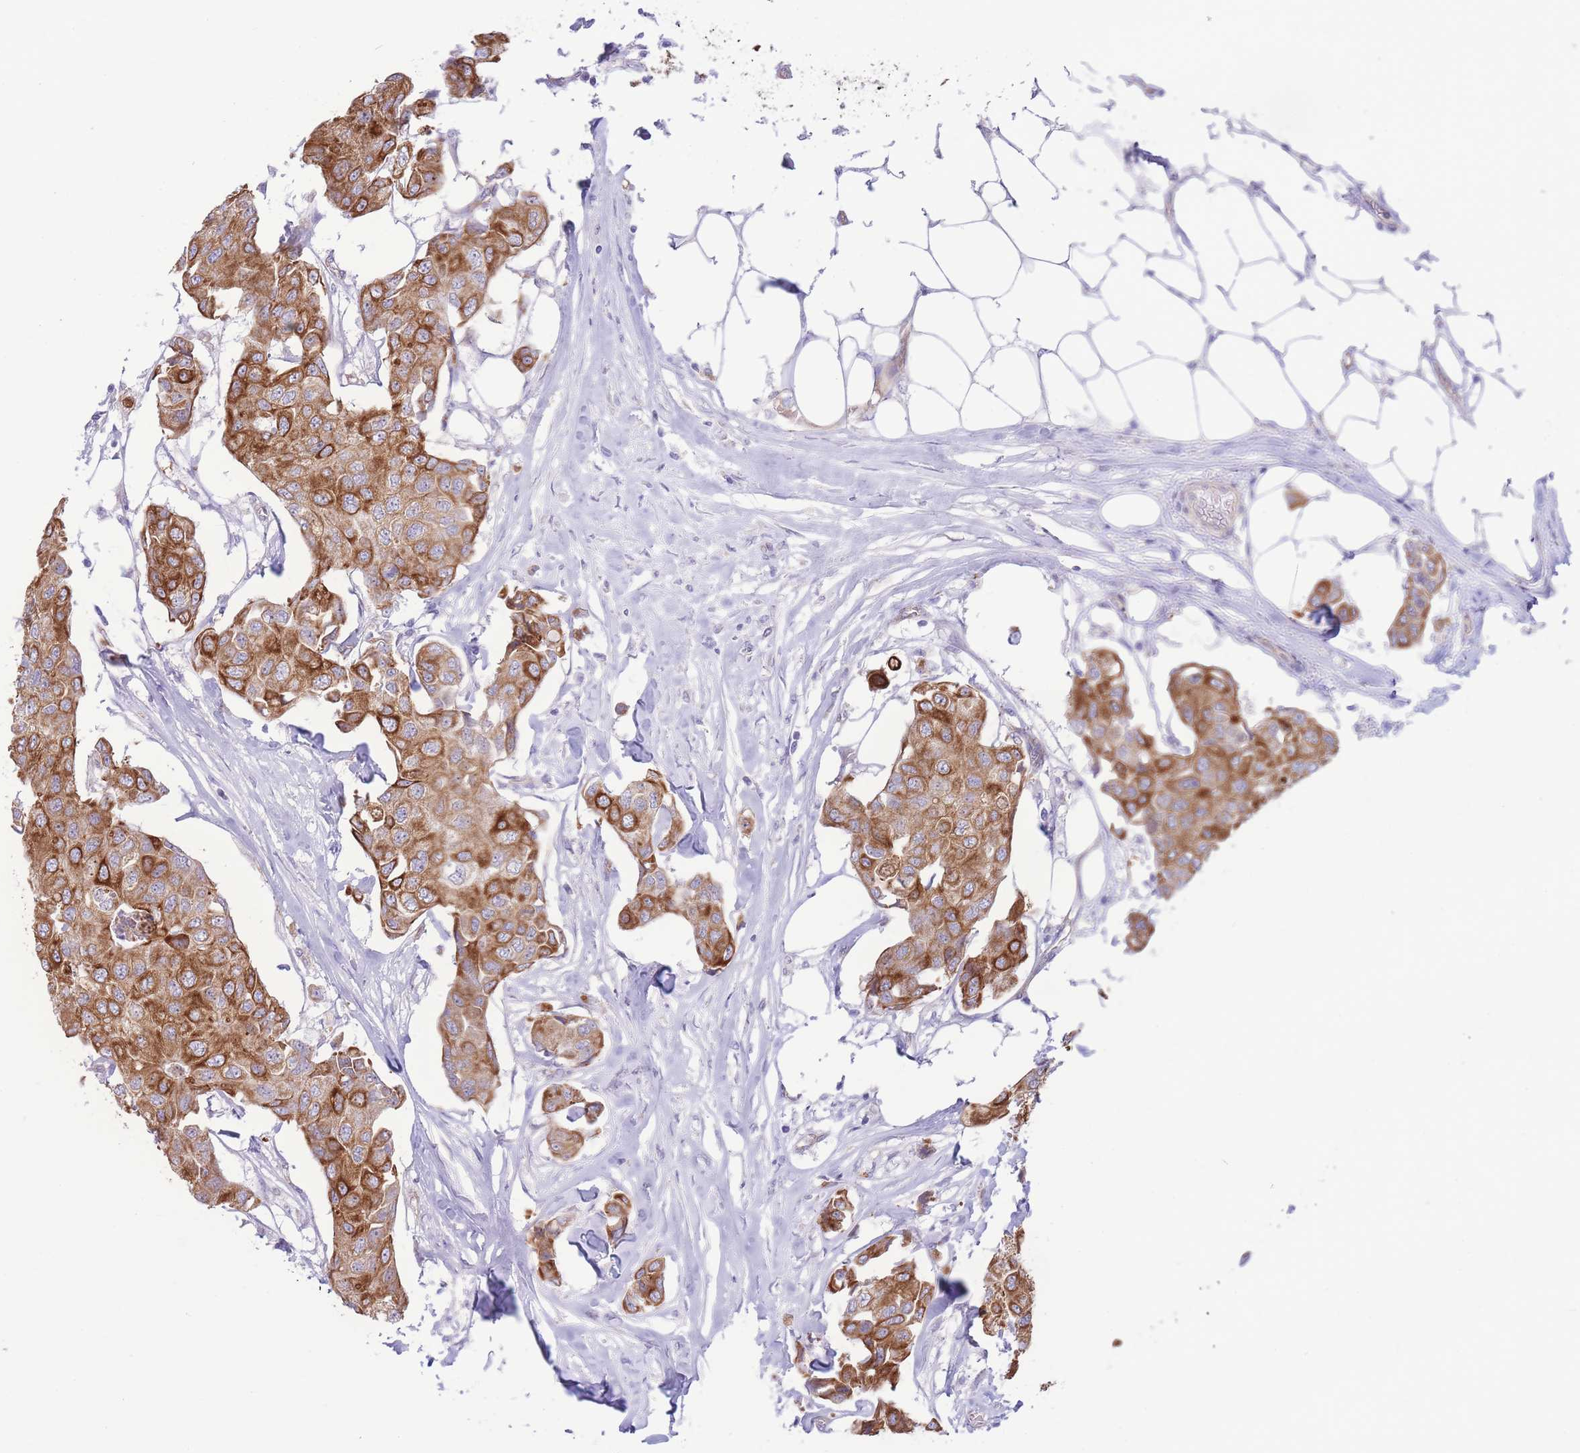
{"staining": {"intensity": "strong", "quantity": ">75%", "location": "cytoplasmic/membranous"}, "tissue": "breast cancer", "cell_type": "Tumor cells", "image_type": "cancer", "snomed": [{"axis": "morphology", "description": "Duct carcinoma"}, {"axis": "topography", "description": "Breast"}, {"axis": "topography", "description": "Lymph node"}], "caption": "Strong cytoplasmic/membranous positivity is seen in approximately >75% of tumor cells in breast cancer (intraductal carcinoma).", "gene": "MRPS31", "patient": {"sex": "female", "age": 80}}